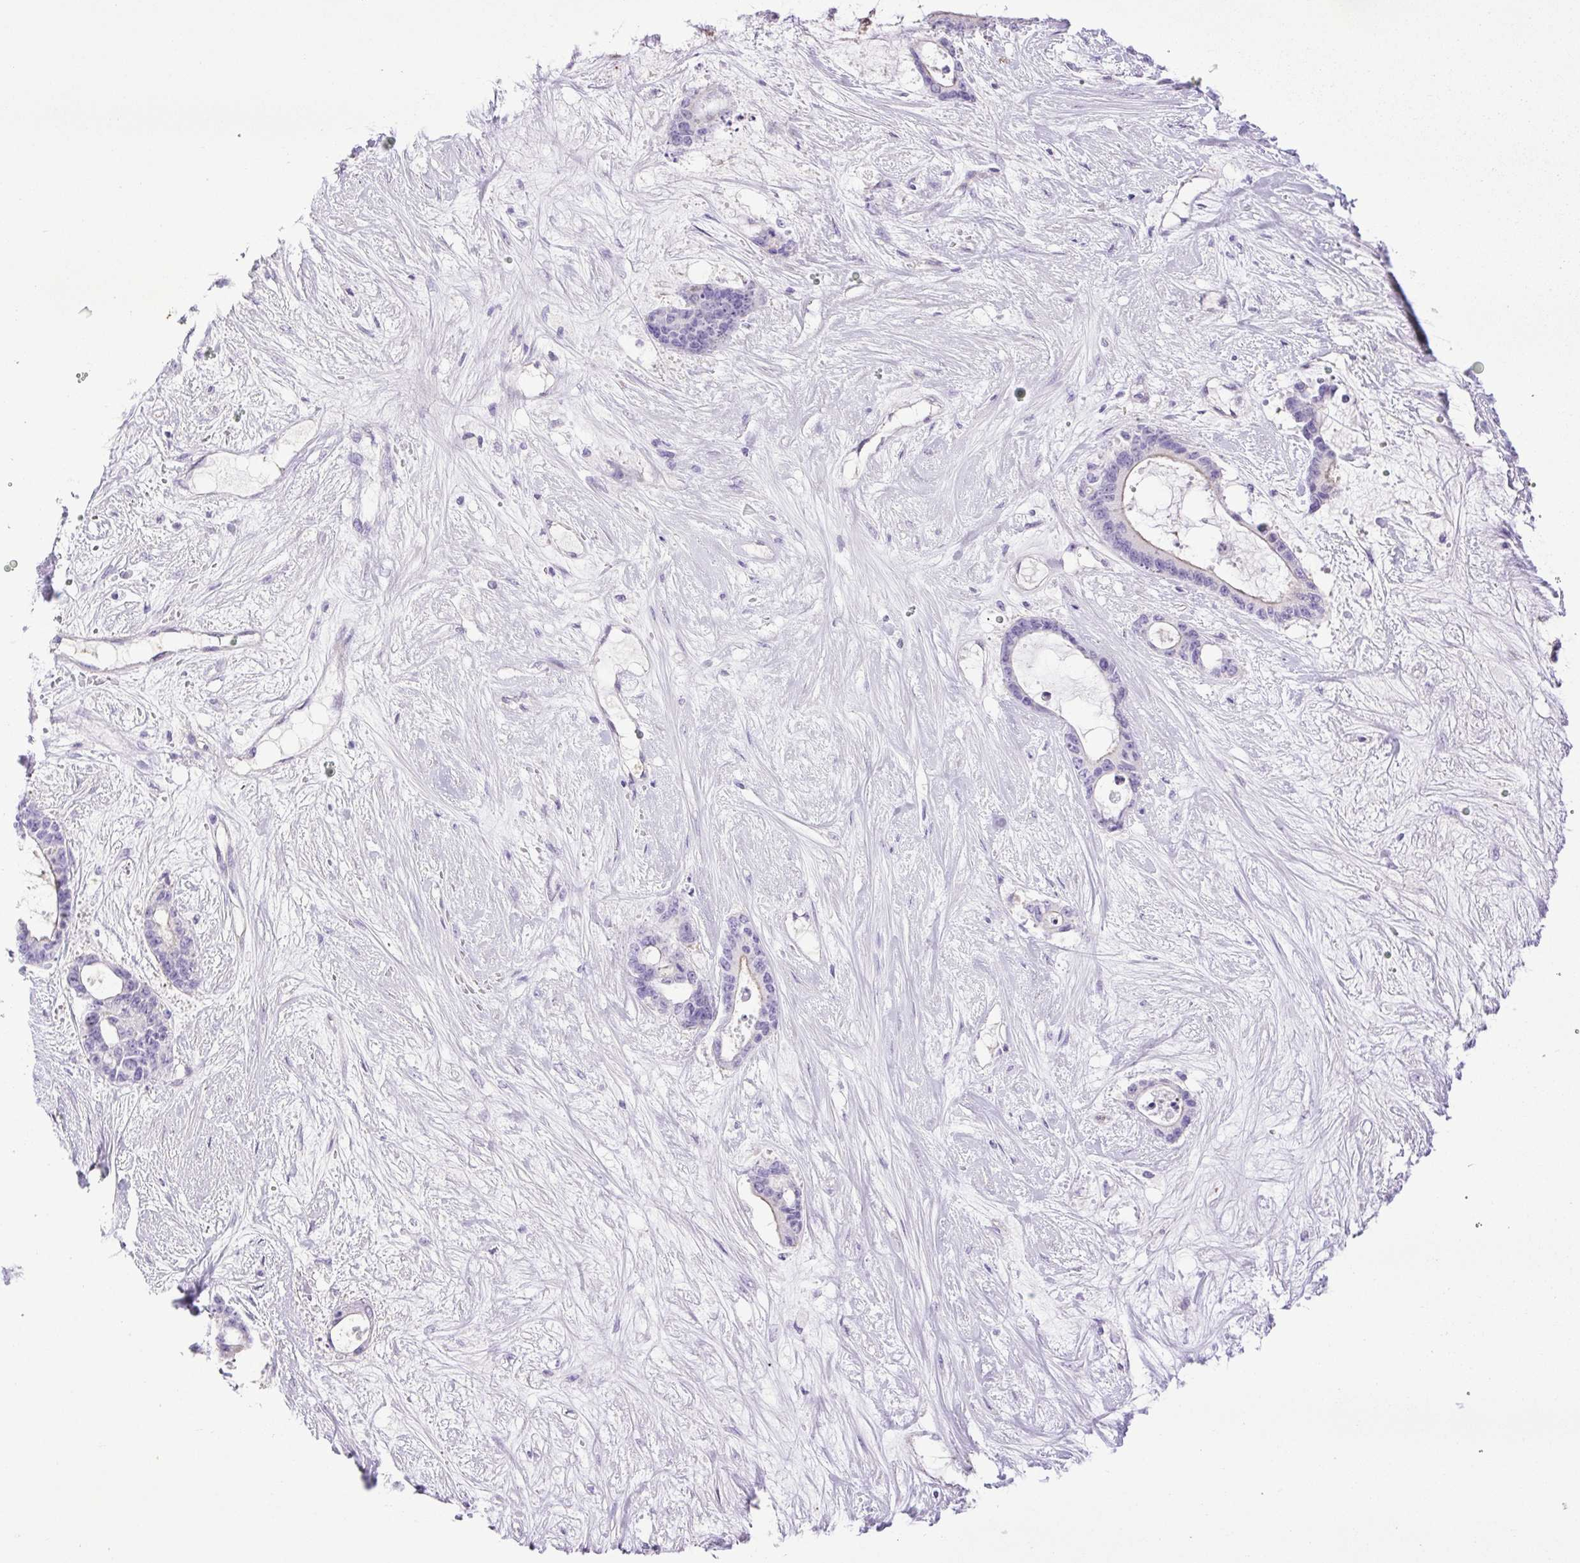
{"staining": {"intensity": "negative", "quantity": "none", "location": "none"}, "tissue": "liver cancer", "cell_type": "Tumor cells", "image_type": "cancer", "snomed": [{"axis": "morphology", "description": "Normal tissue, NOS"}, {"axis": "morphology", "description": "Cholangiocarcinoma"}, {"axis": "topography", "description": "Liver"}, {"axis": "topography", "description": "Peripheral nerve tissue"}], "caption": "IHC histopathology image of neoplastic tissue: human liver cholangiocarcinoma stained with DAB (3,3'-diaminobenzidine) reveals no significant protein staining in tumor cells. The staining was performed using DAB to visualize the protein expression in brown, while the nuclei were stained in blue with hematoxylin (Magnification: 20x).", "gene": "CDSN", "patient": {"sex": "female", "age": 73}}